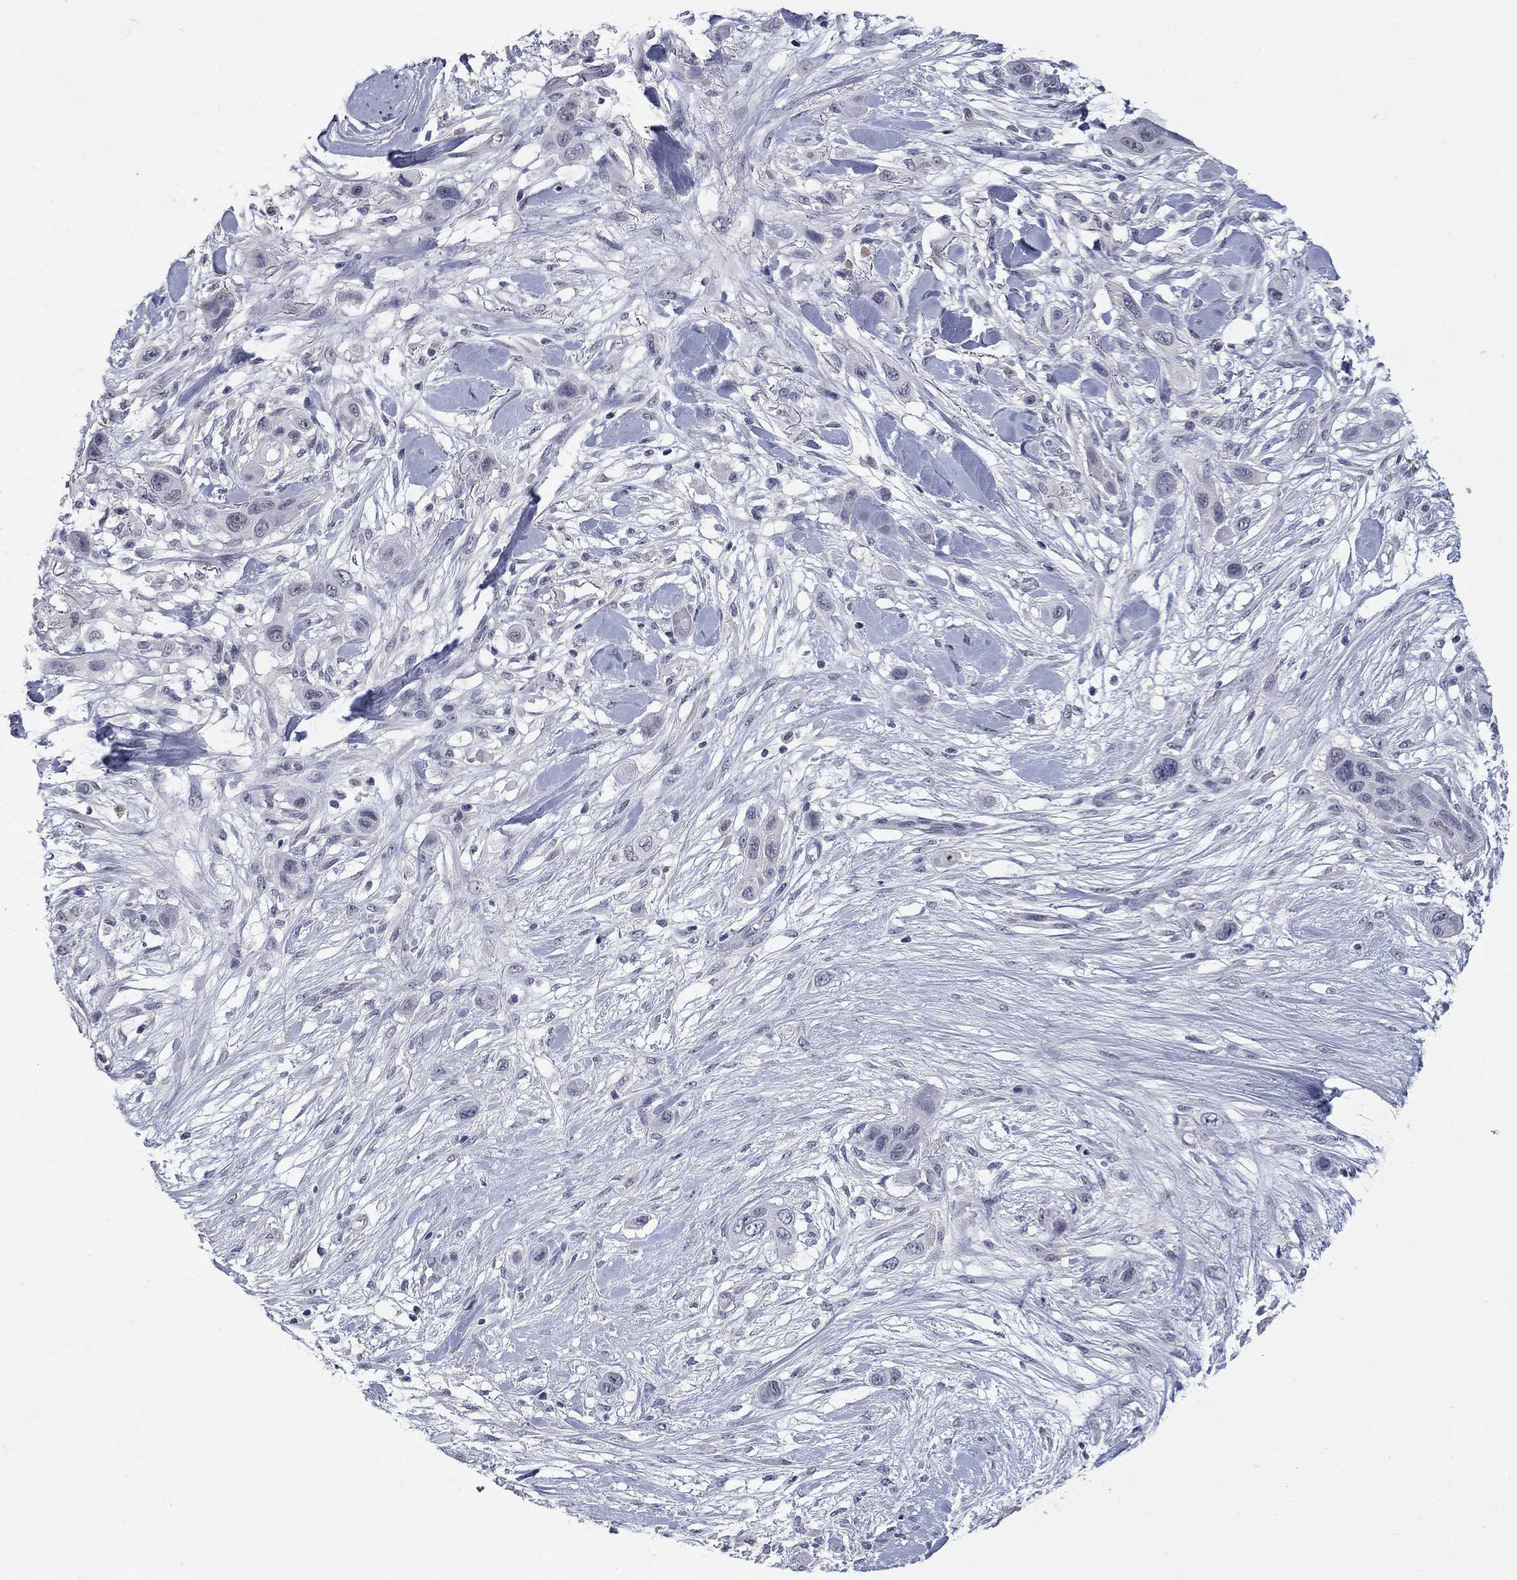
{"staining": {"intensity": "negative", "quantity": "none", "location": "none"}, "tissue": "skin cancer", "cell_type": "Tumor cells", "image_type": "cancer", "snomed": [{"axis": "morphology", "description": "Squamous cell carcinoma, NOS"}, {"axis": "topography", "description": "Skin"}], "caption": "Tumor cells show no significant expression in squamous cell carcinoma (skin). (DAB (3,3'-diaminobenzidine) immunohistochemistry (IHC) with hematoxylin counter stain).", "gene": "SLC51A", "patient": {"sex": "male", "age": 79}}